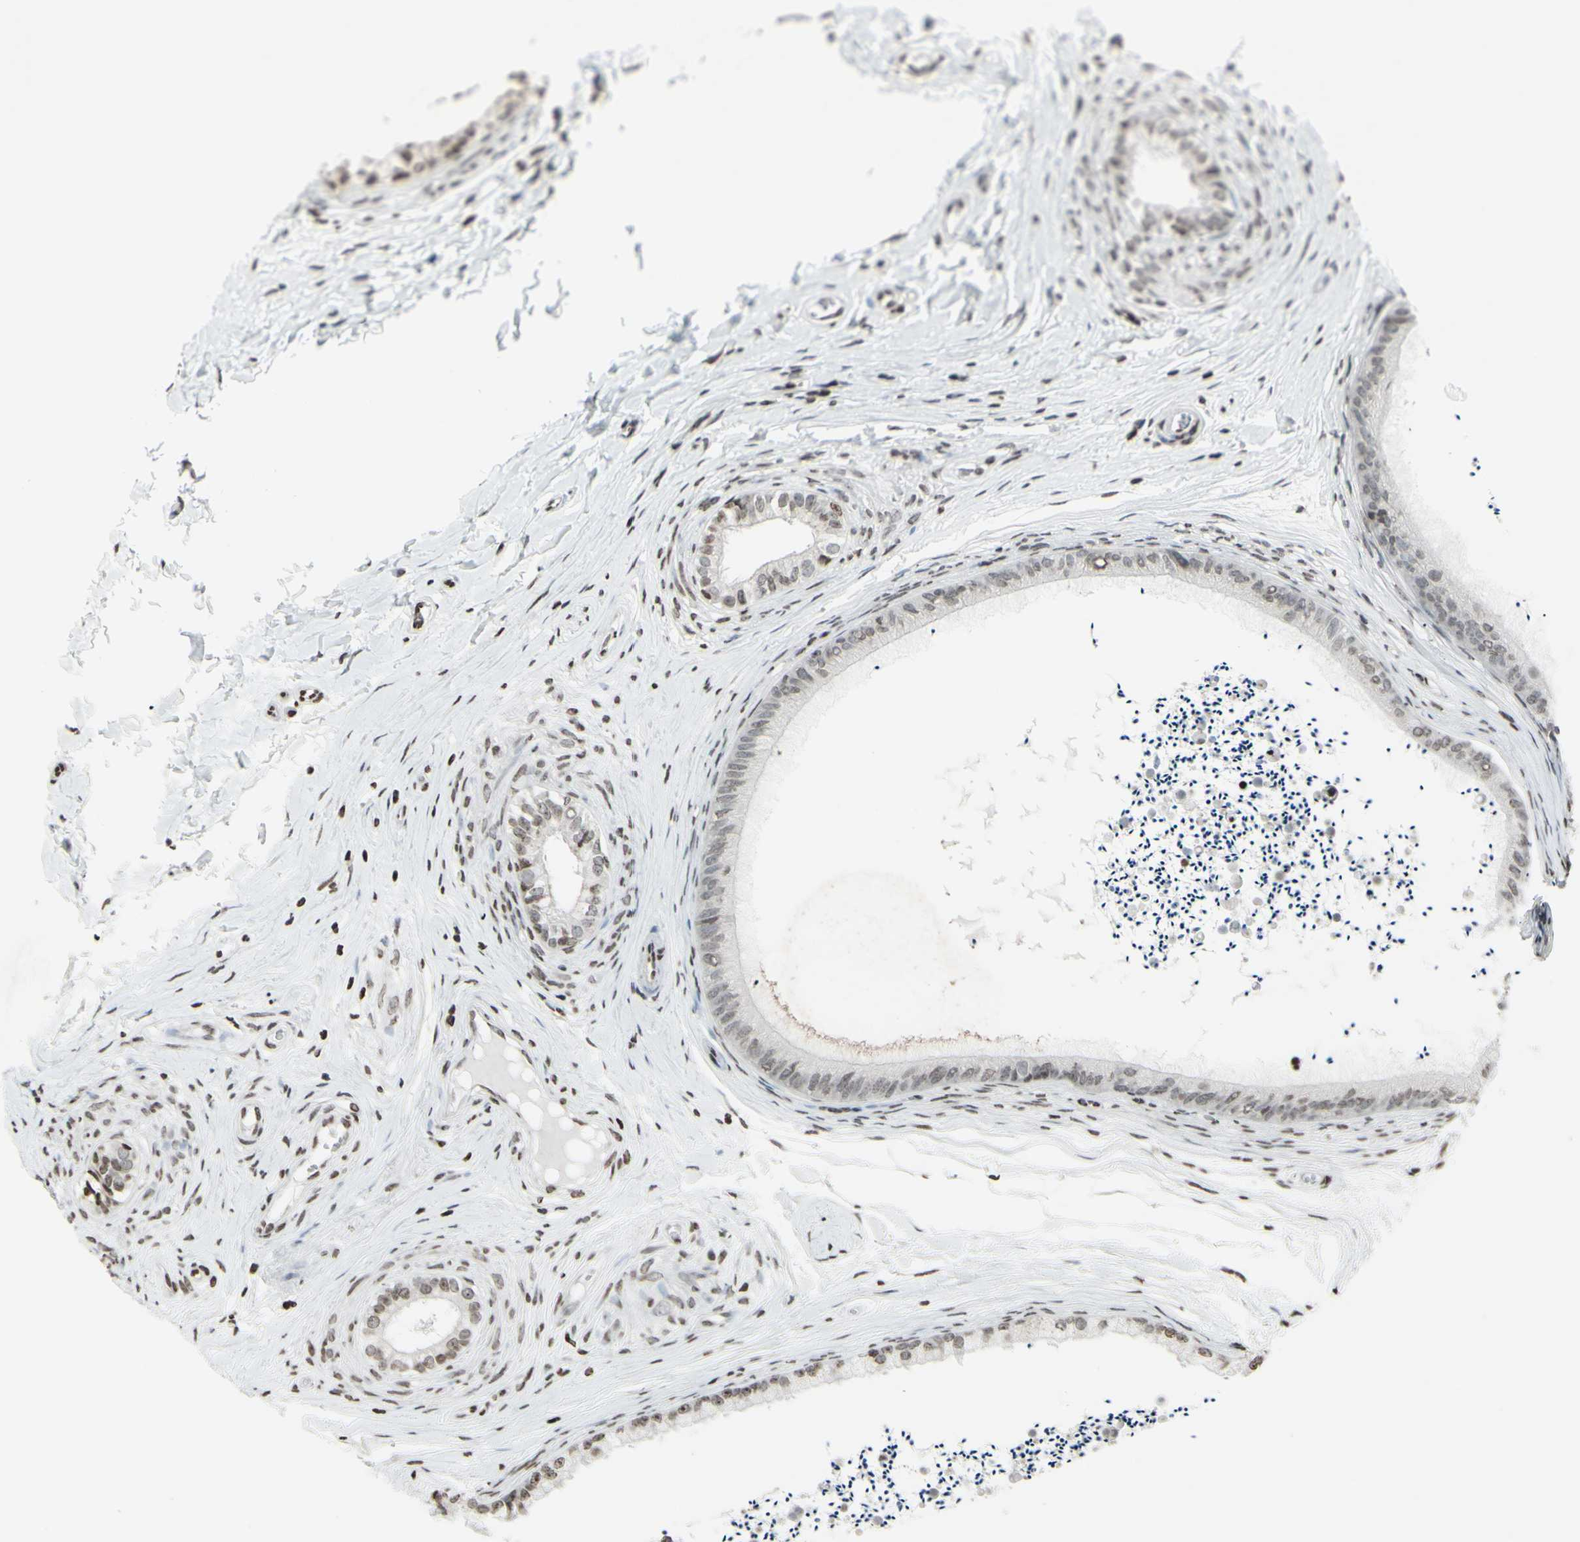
{"staining": {"intensity": "weak", "quantity": "25%-75%", "location": "nuclear"}, "tissue": "epididymis", "cell_type": "Glandular cells", "image_type": "normal", "snomed": [{"axis": "morphology", "description": "Normal tissue, NOS"}, {"axis": "topography", "description": "Epididymis"}], "caption": "A micrograph of human epididymis stained for a protein shows weak nuclear brown staining in glandular cells. (Stains: DAB (3,3'-diaminobenzidine) in brown, nuclei in blue, Microscopy: brightfield microscopy at high magnification).", "gene": "CD79B", "patient": {"sex": "male", "age": 56}}